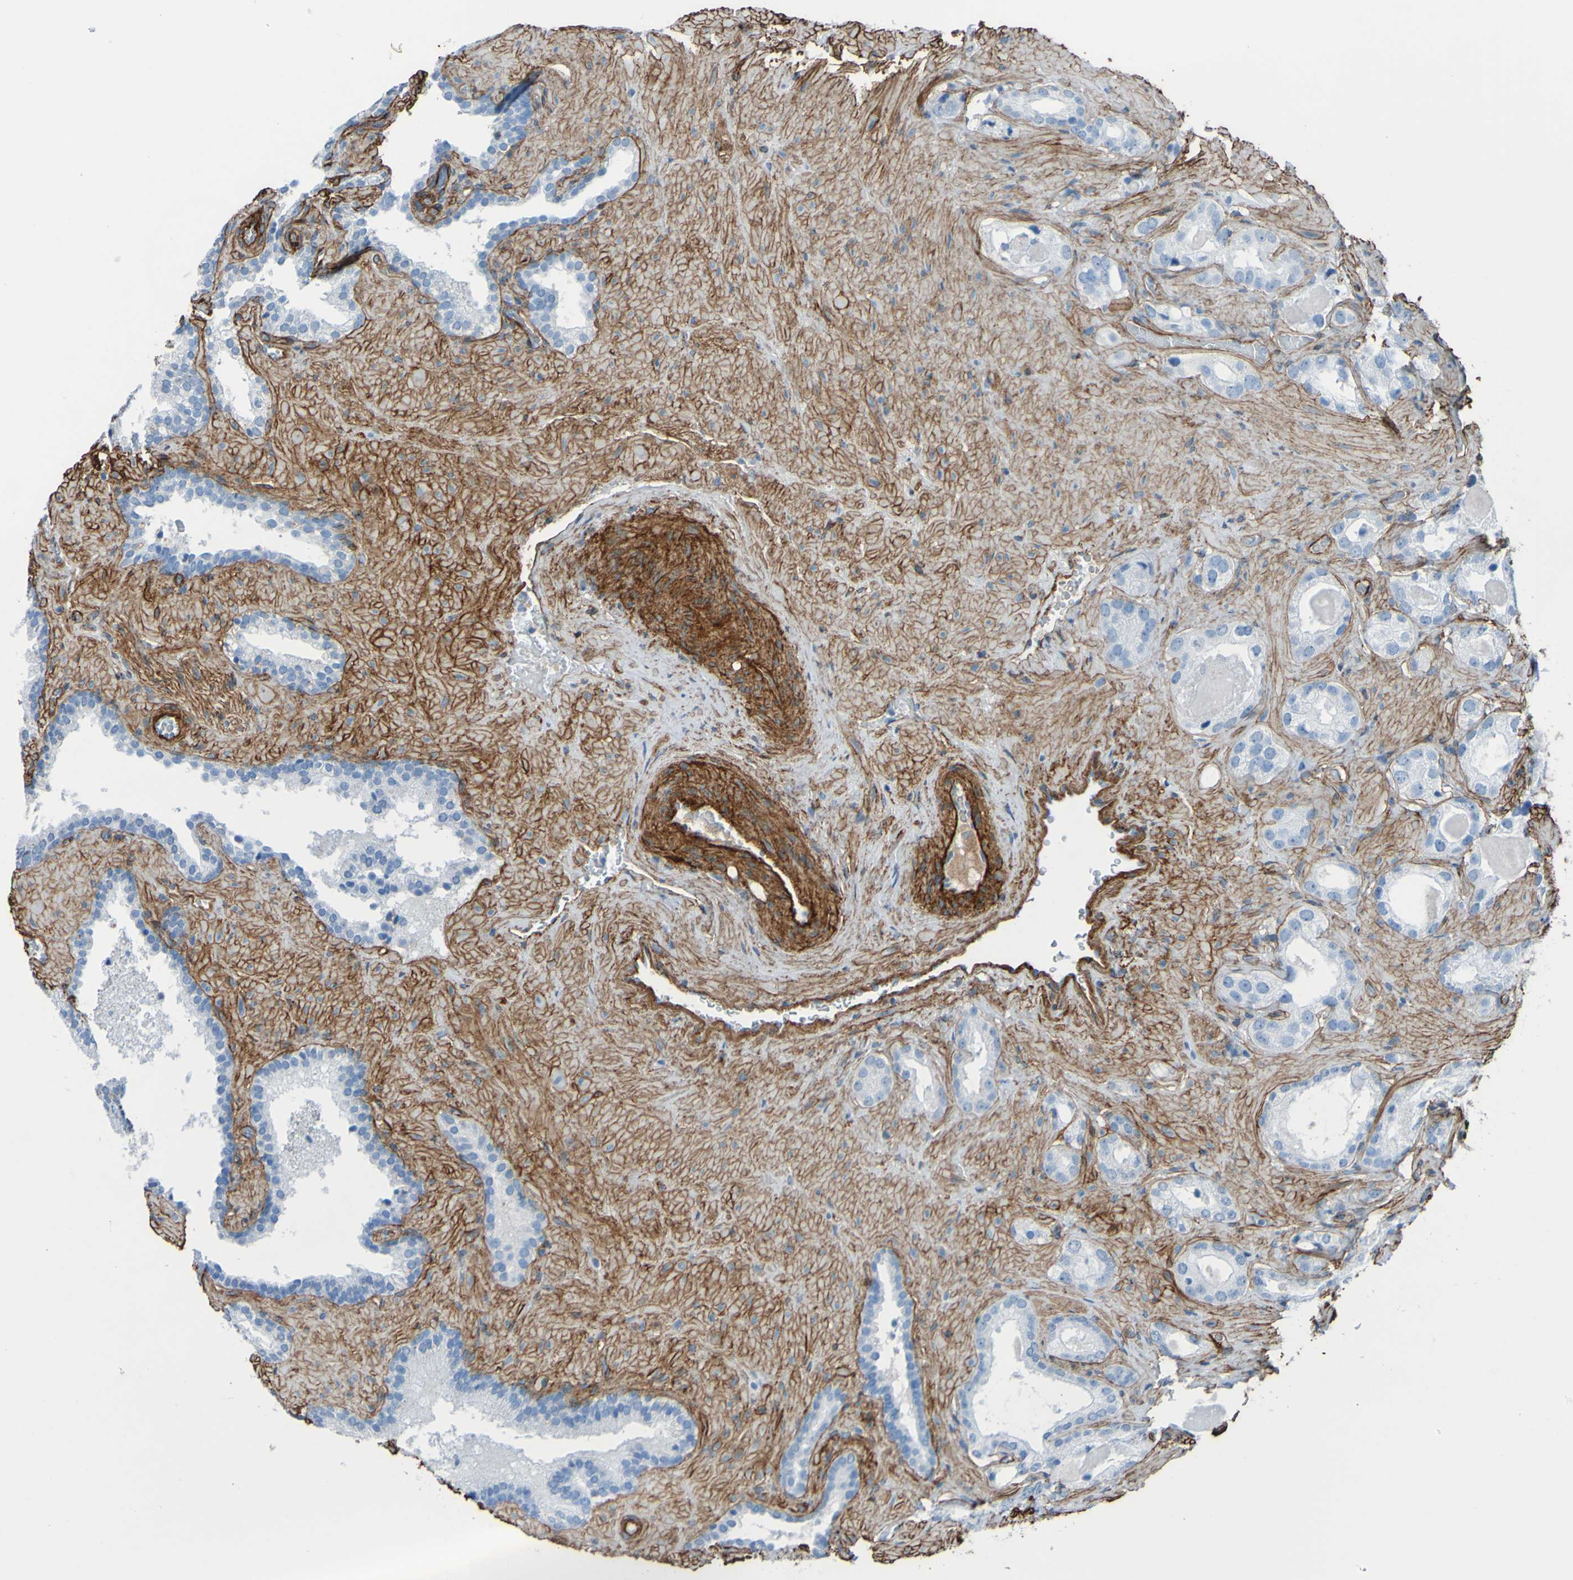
{"staining": {"intensity": "negative", "quantity": "none", "location": "none"}, "tissue": "prostate cancer", "cell_type": "Tumor cells", "image_type": "cancer", "snomed": [{"axis": "morphology", "description": "Adenocarcinoma, High grade"}, {"axis": "topography", "description": "Prostate"}], "caption": "IHC image of neoplastic tissue: human high-grade adenocarcinoma (prostate) stained with DAB shows no significant protein expression in tumor cells. (Stains: DAB immunohistochemistry with hematoxylin counter stain, Microscopy: brightfield microscopy at high magnification).", "gene": "COL4A2", "patient": {"sex": "male", "age": 64}}